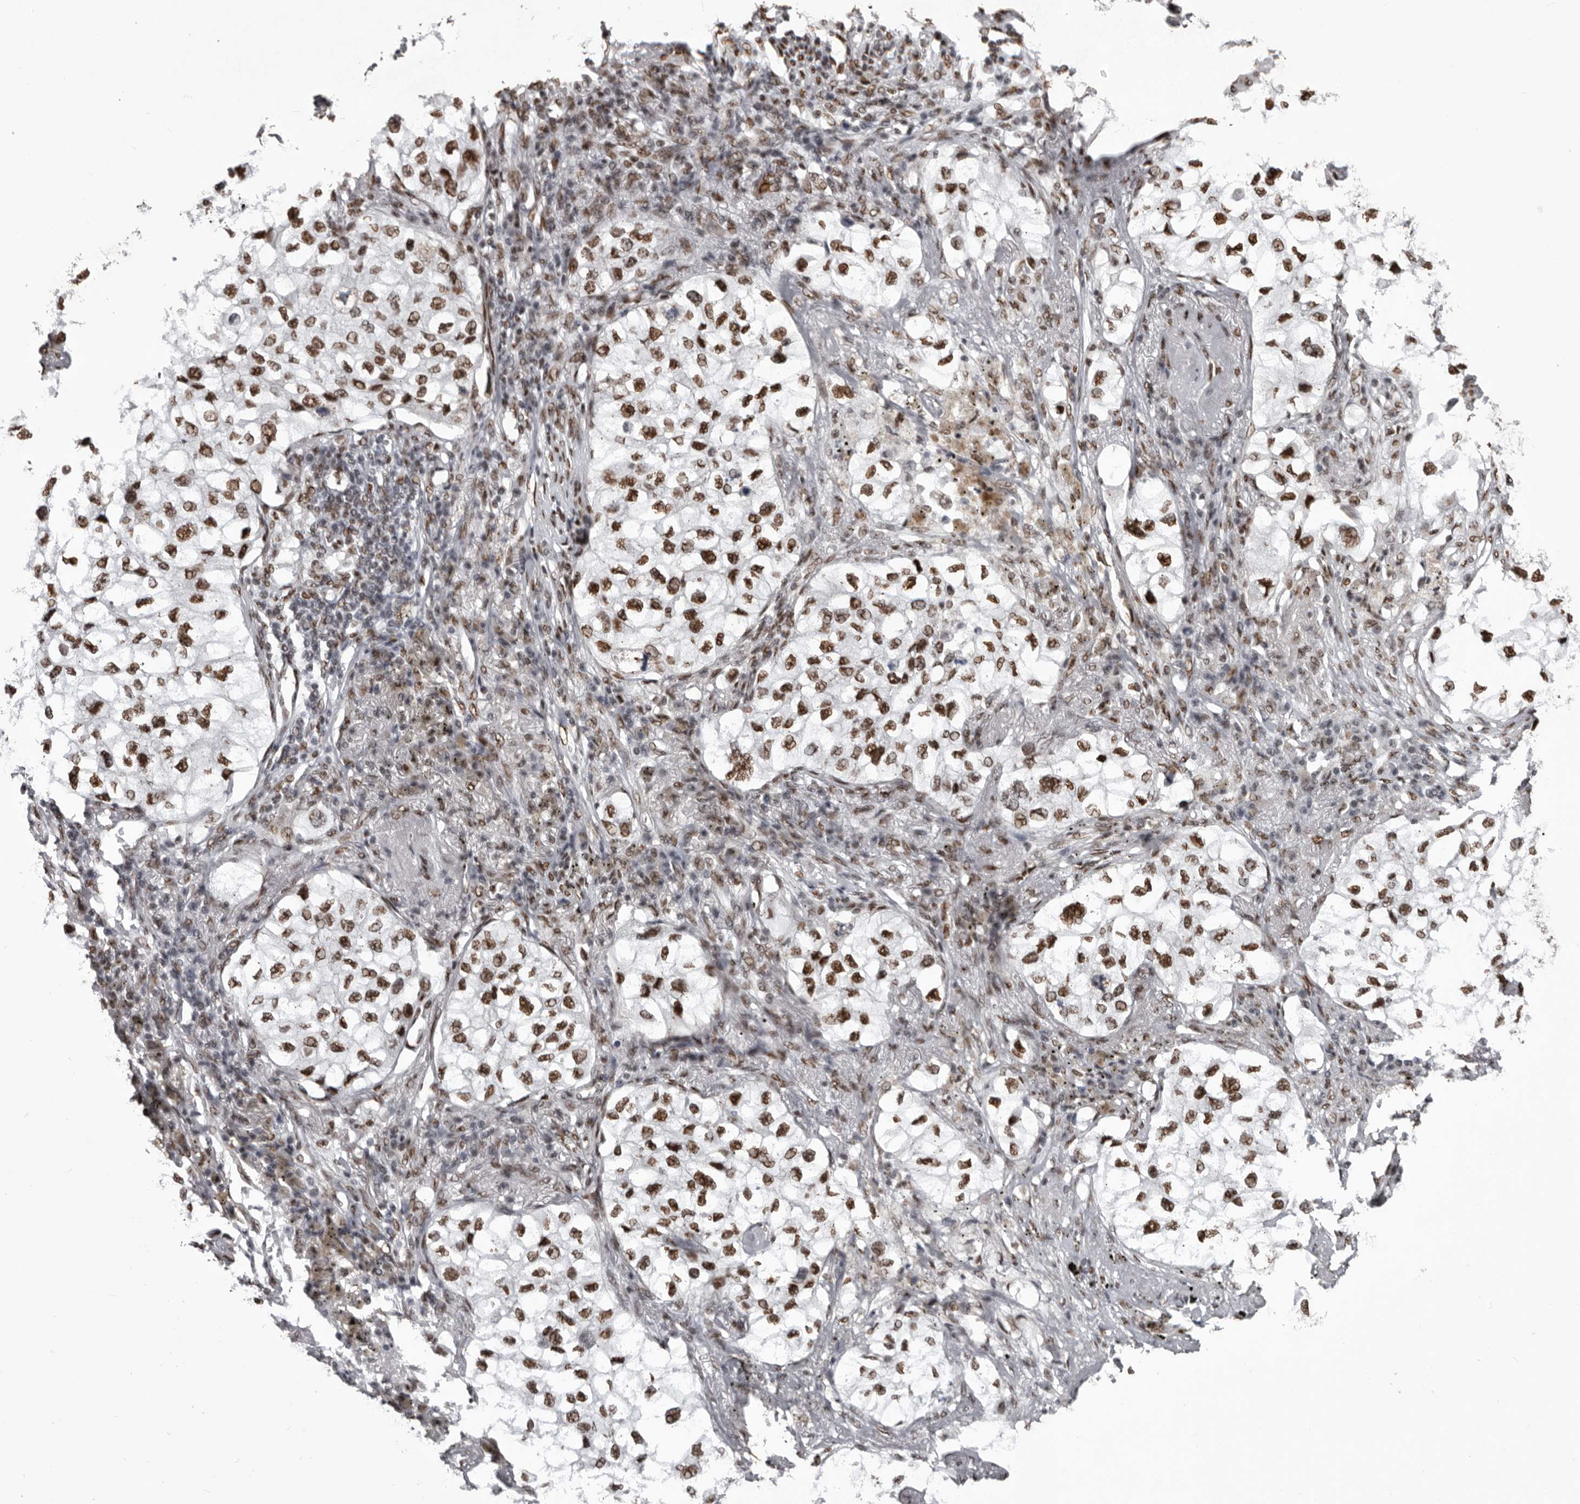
{"staining": {"intensity": "strong", "quantity": ">75%", "location": "nuclear"}, "tissue": "lung cancer", "cell_type": "Tumor cells", "image_type": "cancer", "snomed": [{"axis": "morphology", "description": "Adenocarcinoma, NOS"}, {"axis": "topography", "description": "Lung"}], "caption": "DAB immunohistochemical staining of human lung cancer (adenocarcinoma) exhibits strong nuclear protein staining in about >75% of tumor cells.", "gene": "NUMA1", "patient": {"sex": "male", "age": 63}}